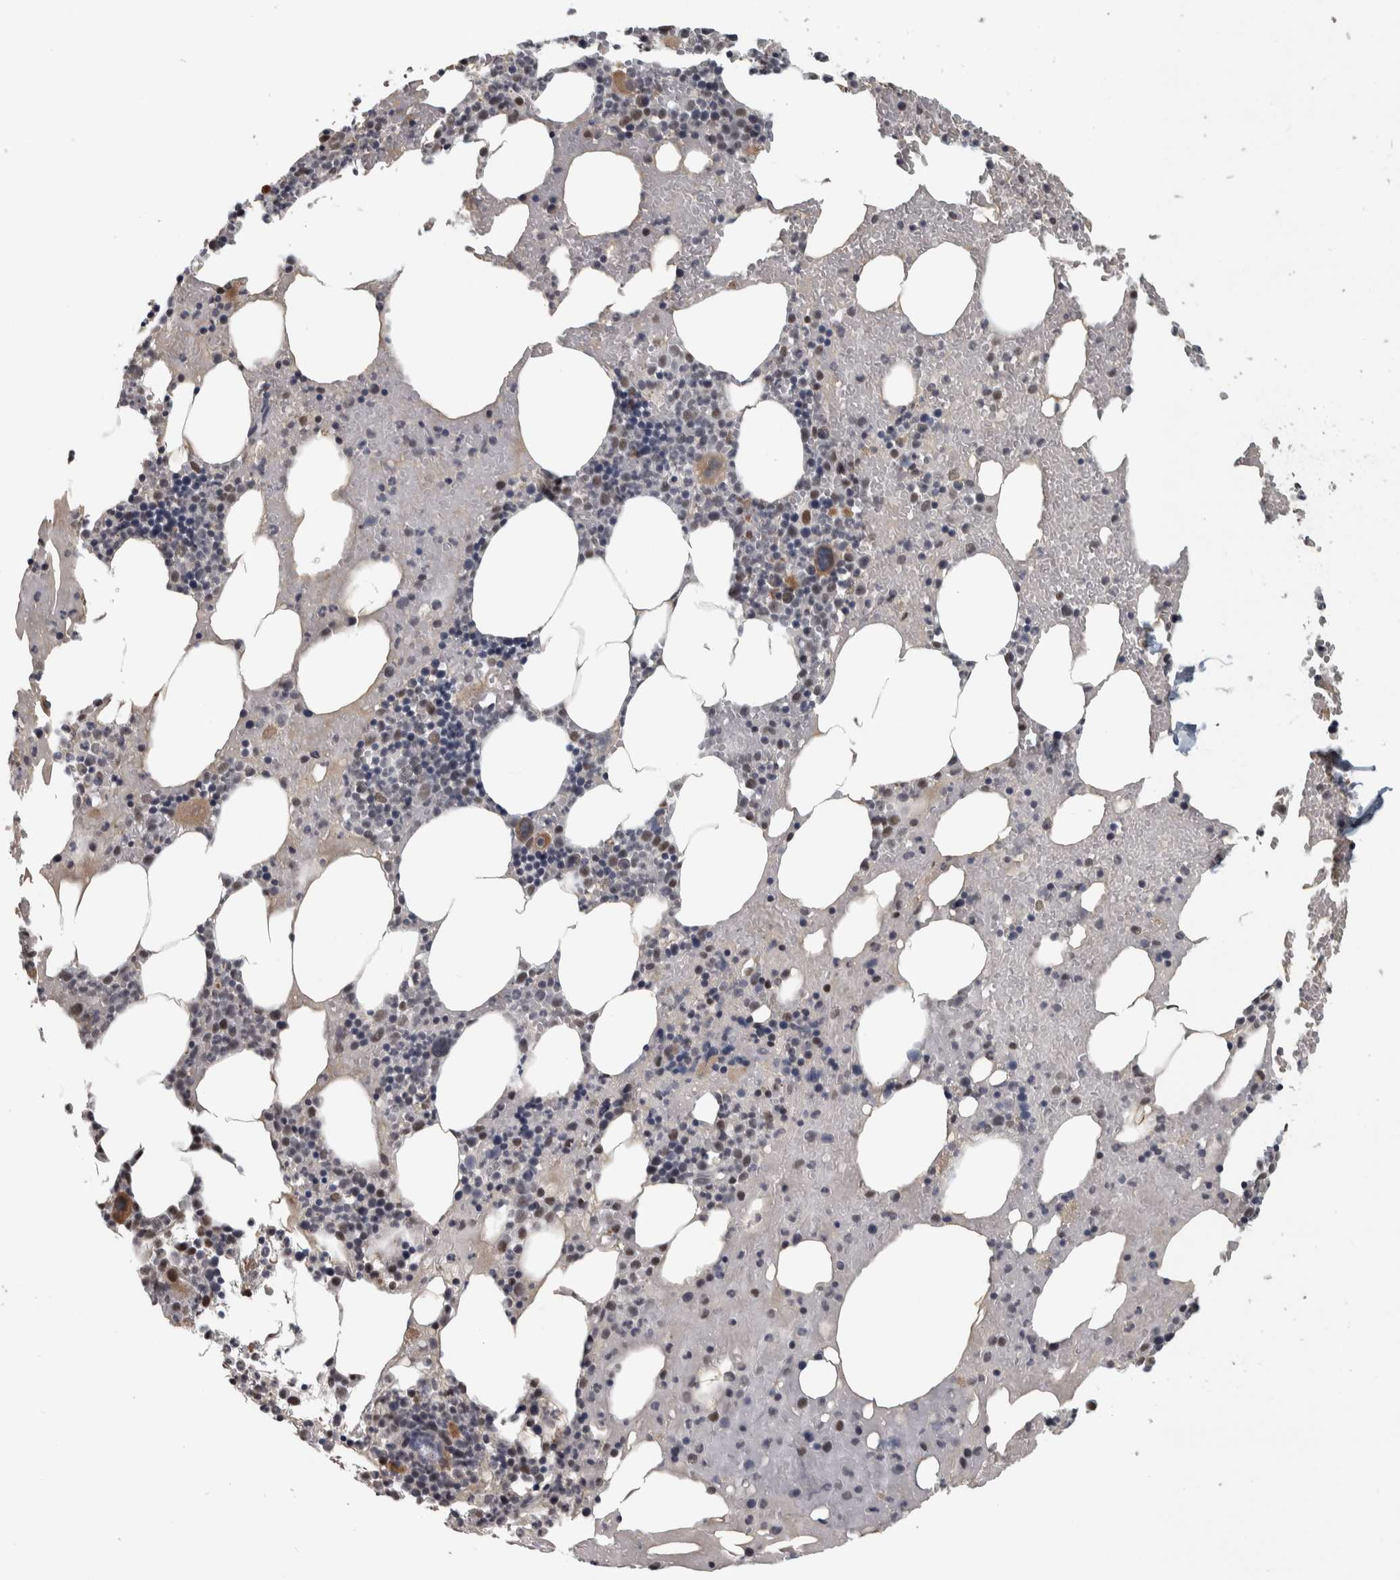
{"staining": {"intensity": "moderate", "quantity": "<25%", "location": "cytoplasmic/membranous"}, "tissue": "bone marrow", "cell_type": "Hematopoietic cells", "image_type": "normal", "snomed": [{"axis": "morphology", "description": "Normal tissue, NOS"}, {"axis": "morphology", "description": "Inflammation, NOS"}, {"axis": "topography", "description": "Bone marrow"}], "caption": "The micrograph exhibits staining of benign bone marrow, revealing moderate cytoplasmic/membranous protein expression (brown color) within hematopoietic cells.", "gene": "DDX42", "patient": {"sex": "male", "age": 68}}